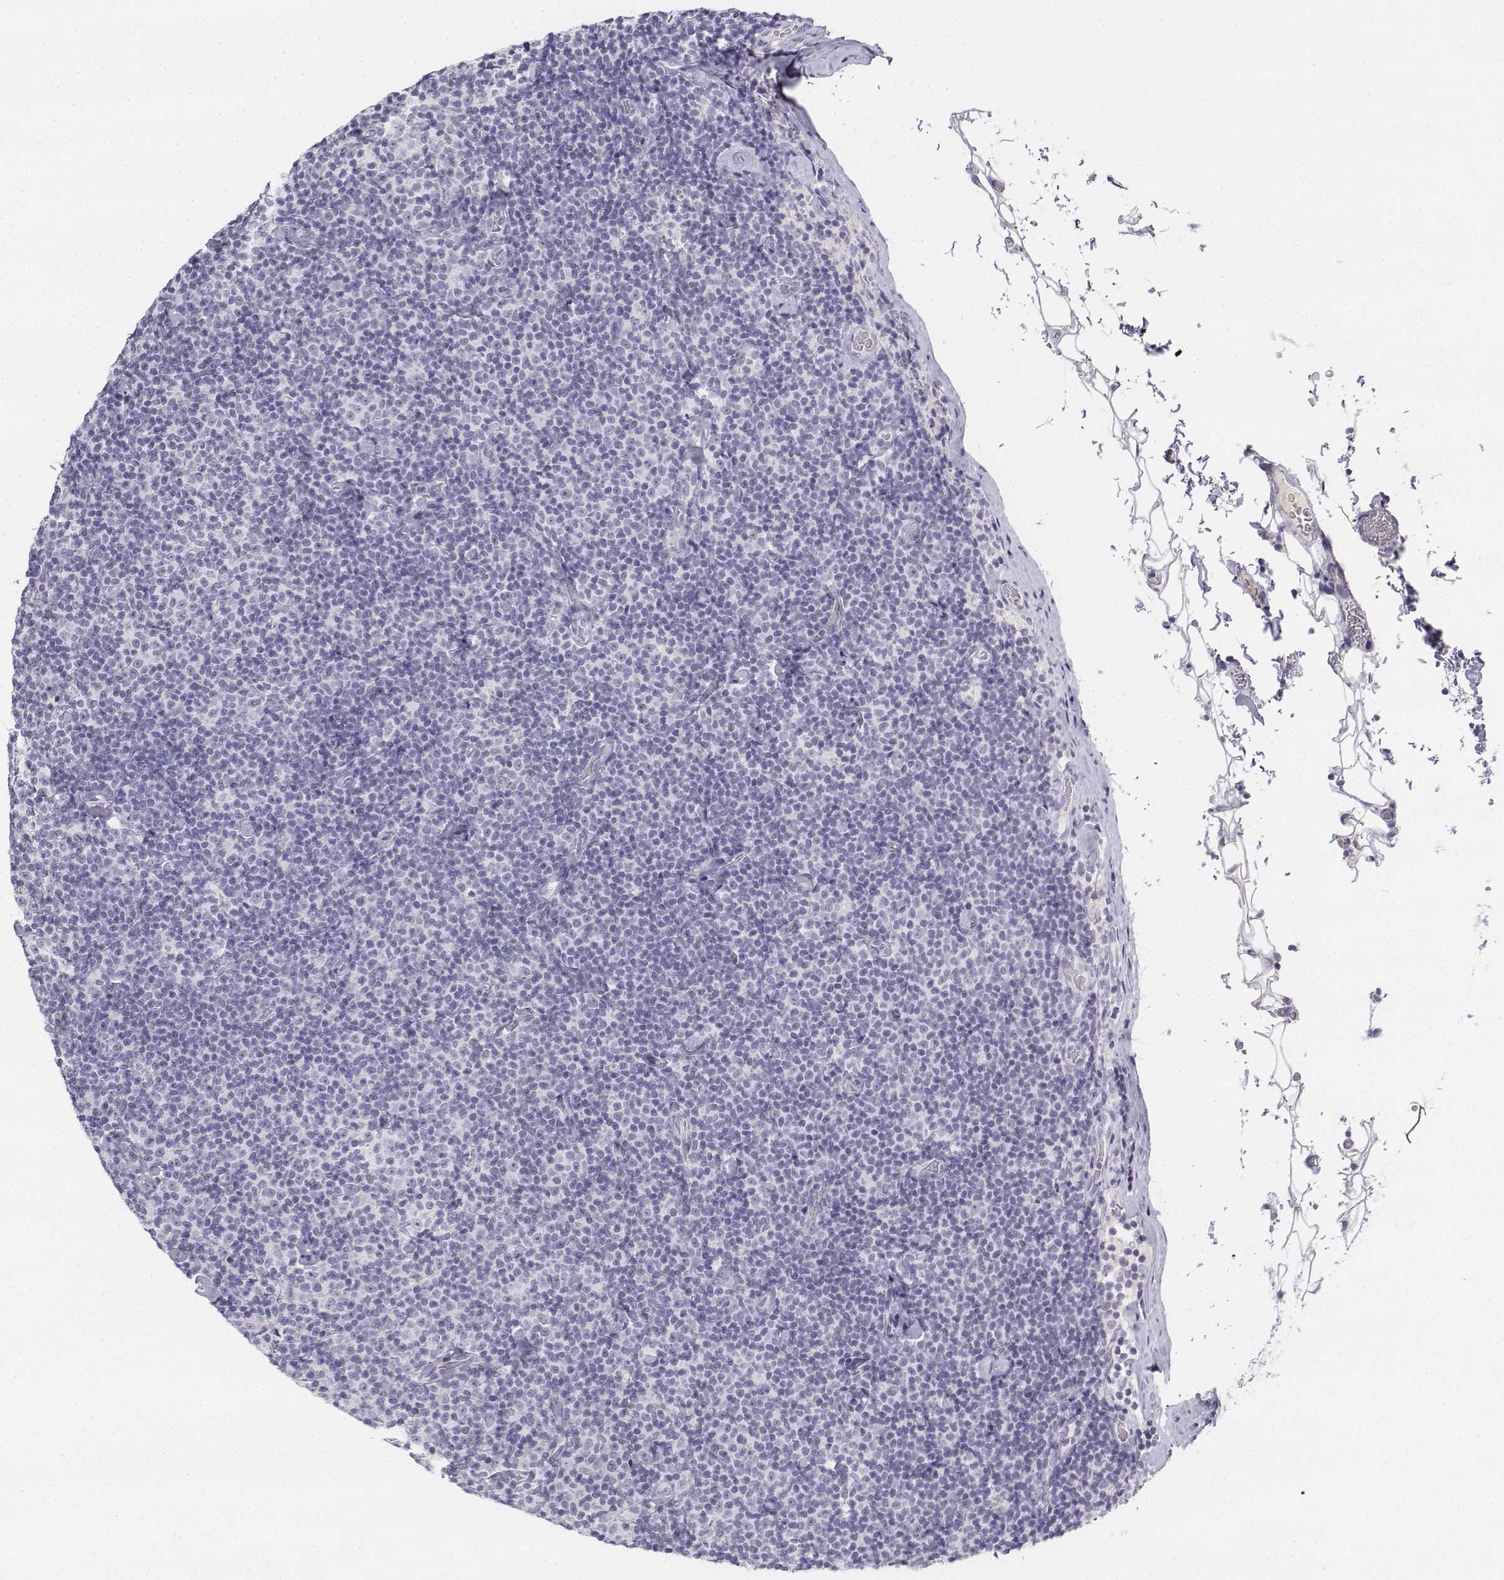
{"staining": {"intensity": "negative", "quantity": "none", "location": "none"}, "tissue": "lymphoma", "cell_type": "Tumor cells", "image_type": "cancer", "snomed": [{"axis": "morphology", "description": "Malignant lymphoma, non-Hodgkin's type, Low grade"}, {"axis": "topography", "description": "Lymph node"}], "caption": "DAB immunohistochemical staining of human lymphoma demonstrates no significant staining in tumor cells. (Stains: DAB immunohistochemistry (IHC) with hematoxylin counter stain, Microscopy: brightfield microscopy at high magnification).", "gene": "UCN2", "patient": {"sex": "male", "age": 81}}